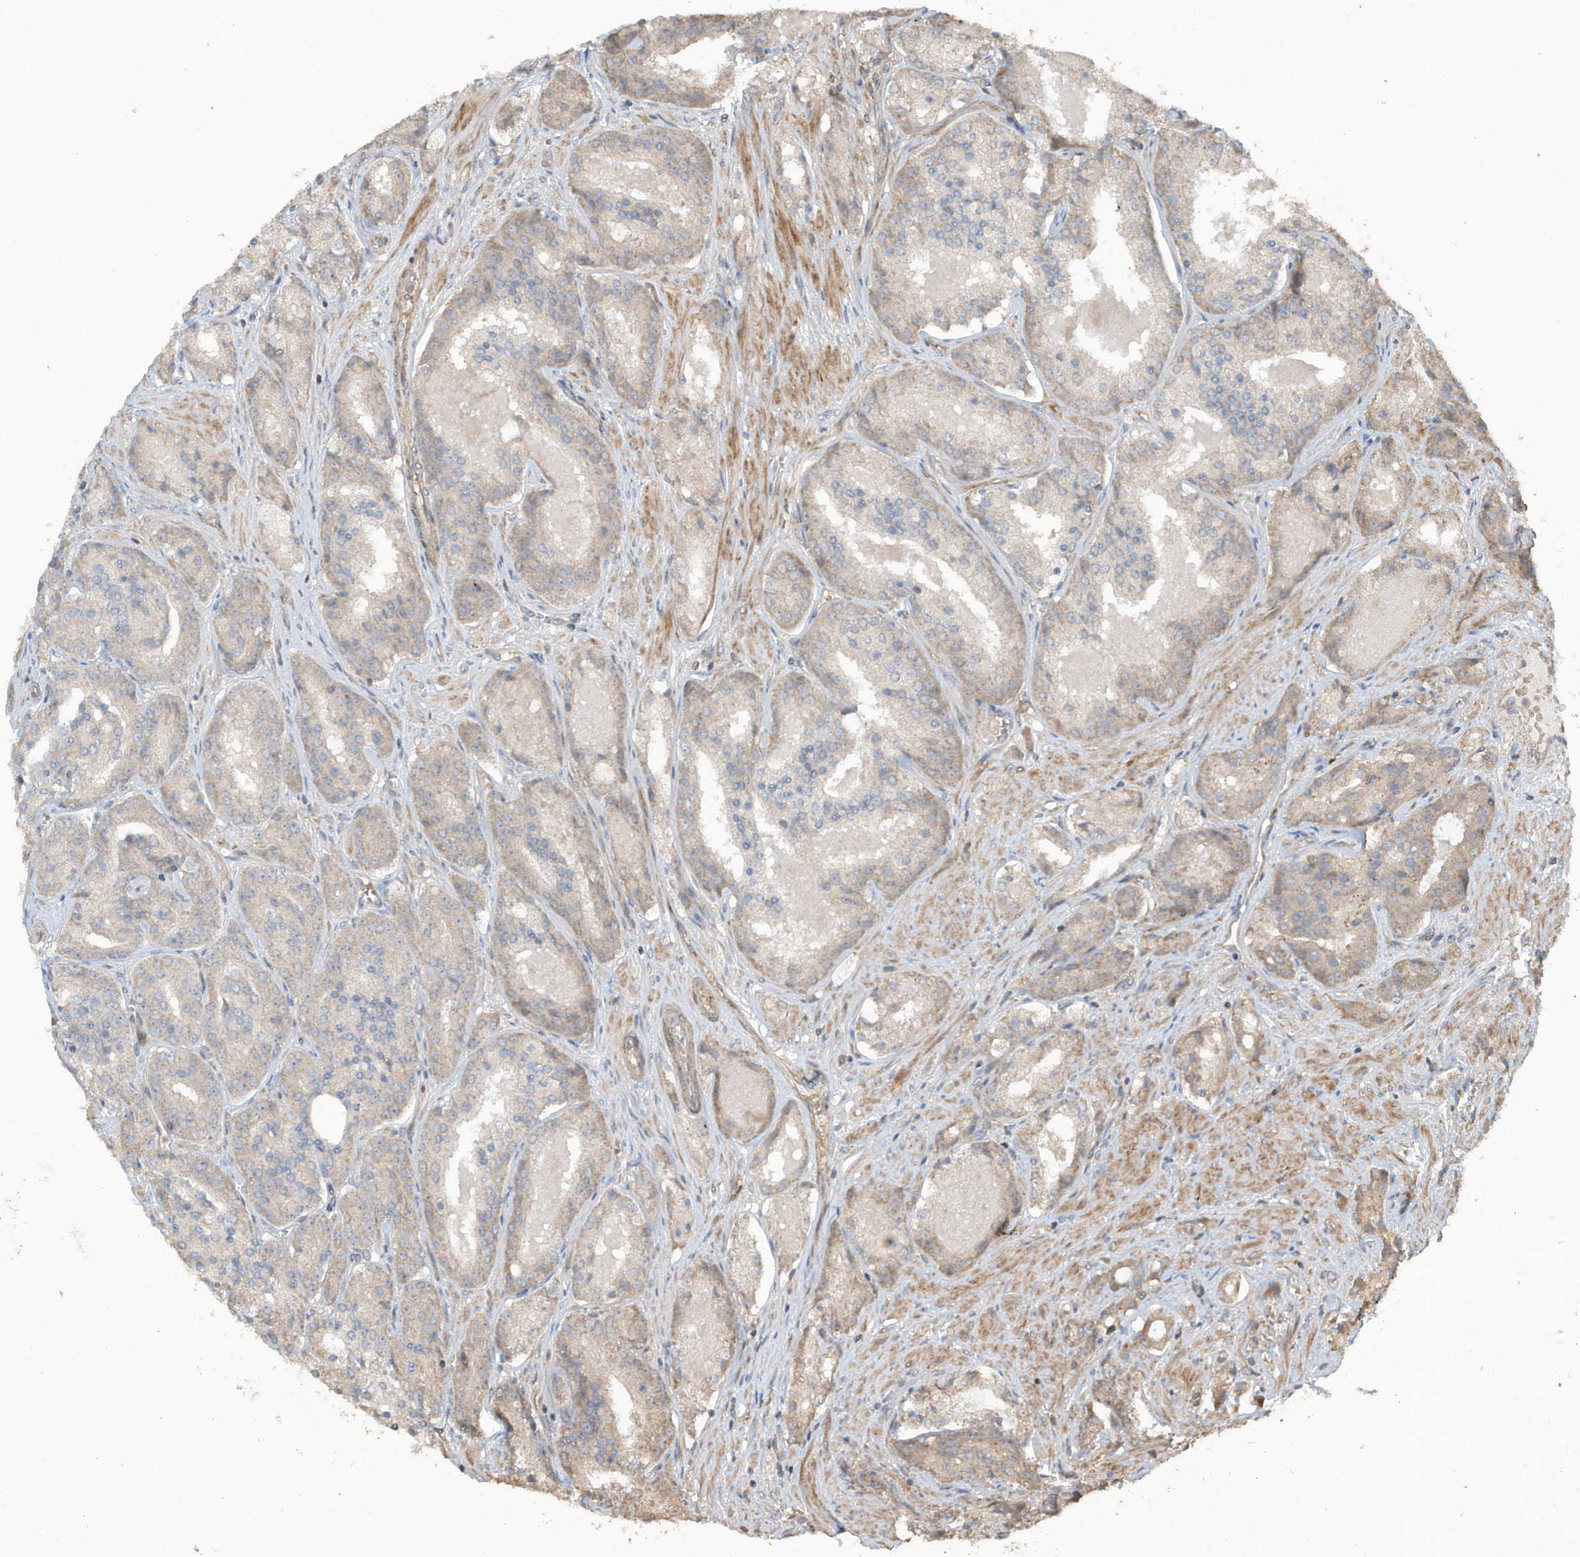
{"staining": {"intensity": "weak", "quantity": "25%-75%", "location": "cytoplasmic/membranous"}, "tissue": "prostate cancer", "cell_type": "Tumor cells", "image_type": "cancer", "snomed": [{"axis": "morphology", "description": "Adenocarcinoma, High grade"}, {"axis": "topography", "description": "Prostate"}], "caption": "IHC of human prostate cancer (high-grade adenocarcinoma) demonstrates low levels of weak cytoplasmic/membranous staining in about 25%-75% of tumor cells. The protein is stained brown, and the nuclei are stained in blue (DAB IHC with brightfield microscopy, high magnification).", "gene": "ZNF653", "patient": {"sex": "male", "age": 60}}